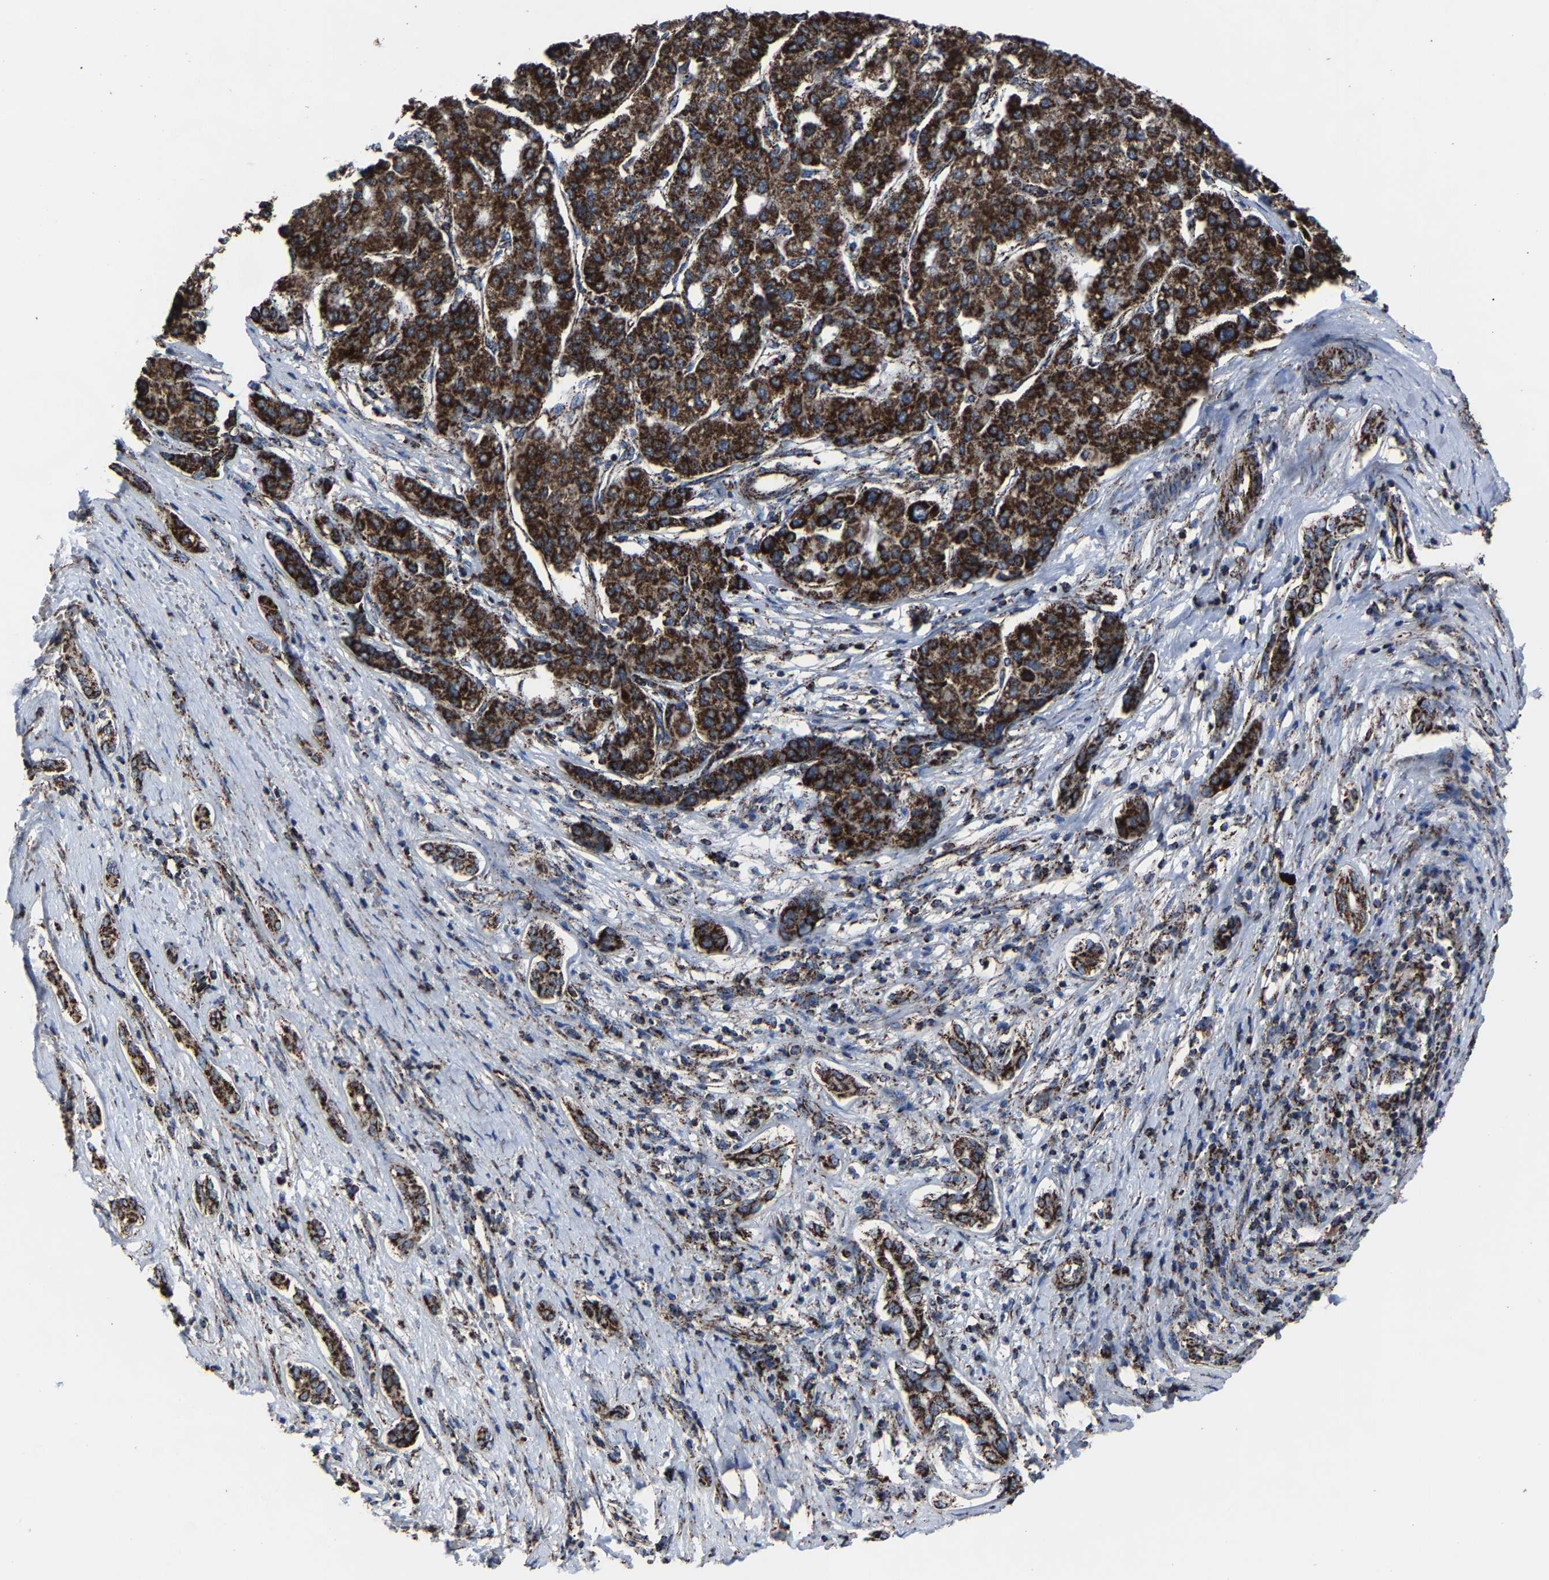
{"staining": {"intensity": "strong", "quantity": ">75%", "location": "cytoplasmic/membranous"}, "tissue": "liver cancer", "cell_type": "Tumor cells", "image_type": "cancer", "snomed": [{"axis": "morphology", "description": "Carcinoma, Hepatocellular, NOS"}, {"axis": "topography", "description": "Liver"}], "caption": "The photomicrograph demonstrates a brown stain indicating the presence of a protein in the cytoplasmic/membranous of tumor cells in hepatocellular carcinoma (liver).", "gene": "NDUFV3", "patient": {"sex": "male", "age": 65}}